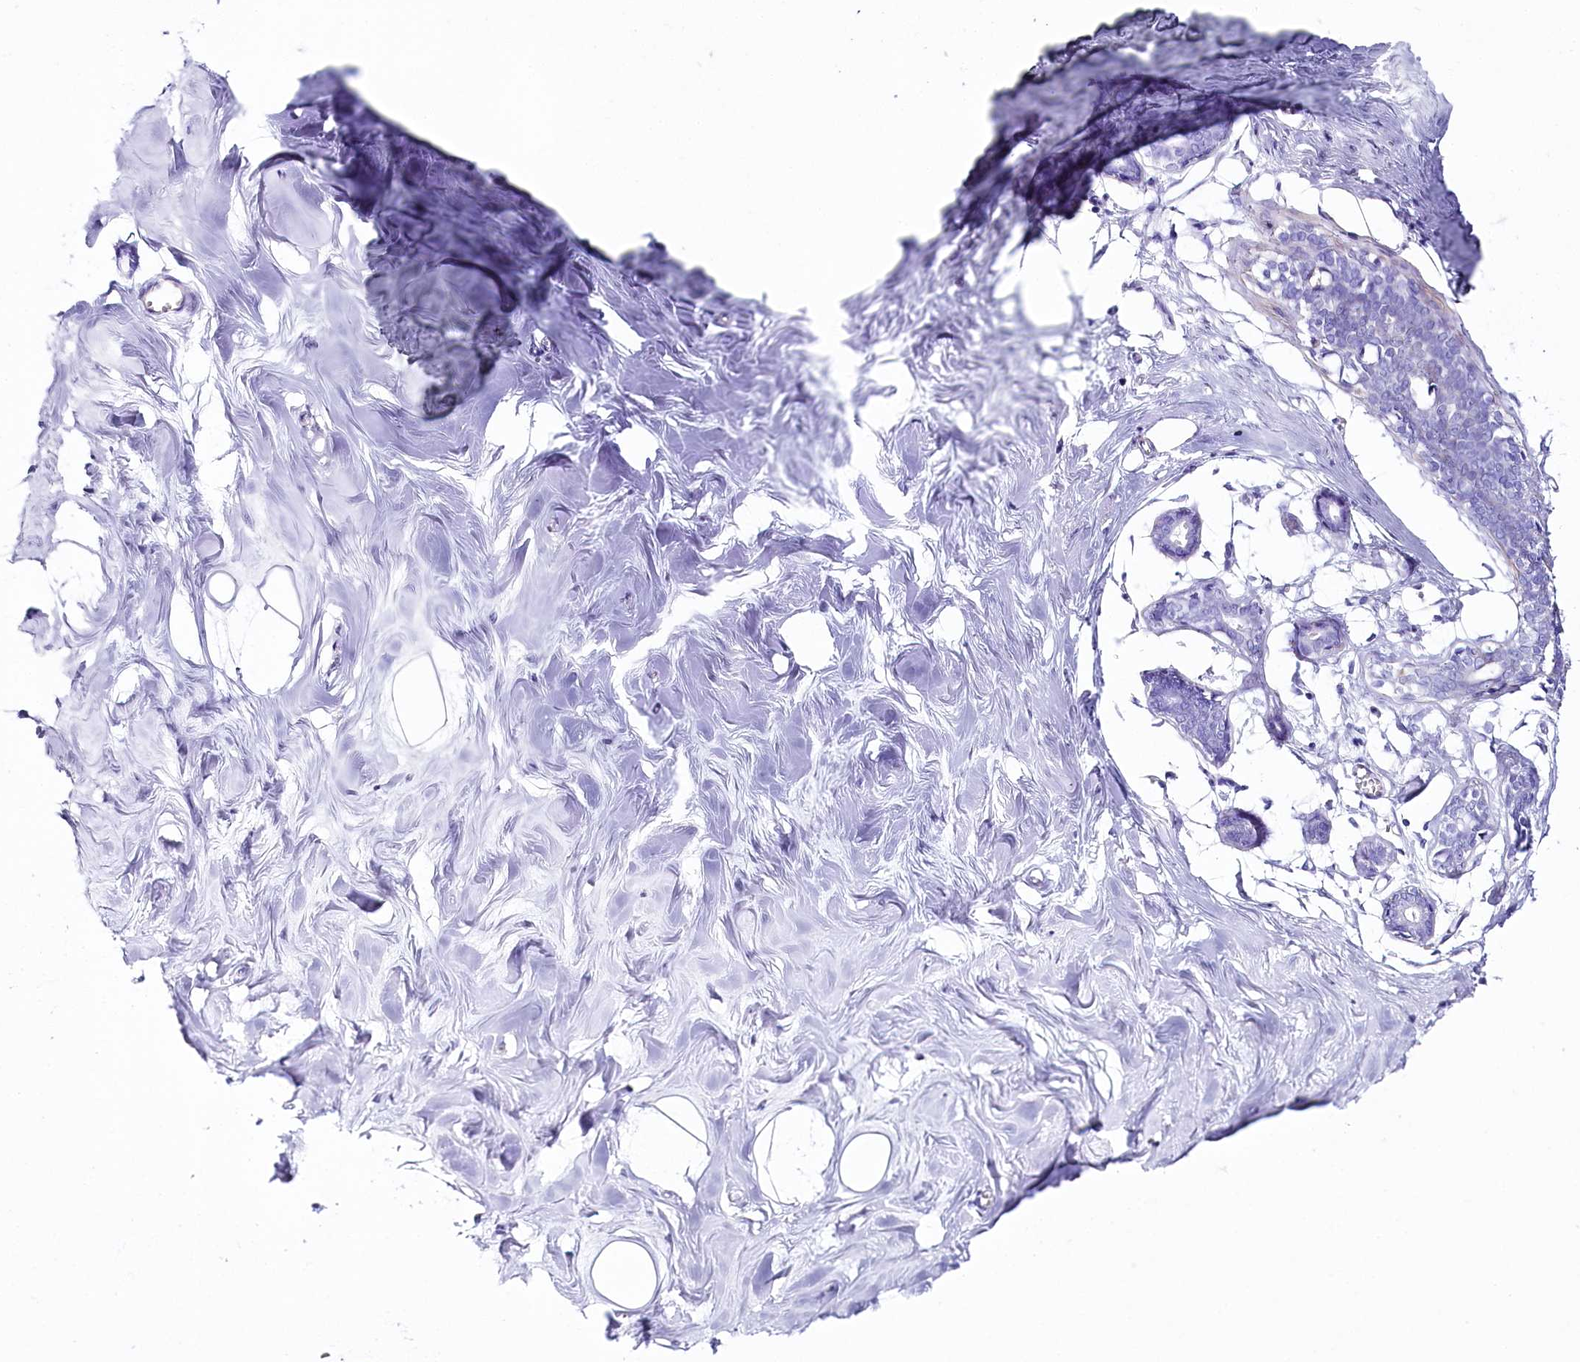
{"staining": {"intensity": "negative", "quantity": "none", "location": "none"}, "tissue": "breast", "cell_type": "Adipocytes", "image_type": "normal", "snomed": [{"axis": "morphology", "description": "Normal tissue, NOS"}, {"axis": "topography", "description": "Breast"}], "caption": "Adipocytes are negative for protein expression in benign human breast. (DAB (3,3'-diaminobenzidine) IHC visualized using brightfield microscopy, high magnification).", "gene": "CSN3", "patient": {"sex": "female", "age": 27}}